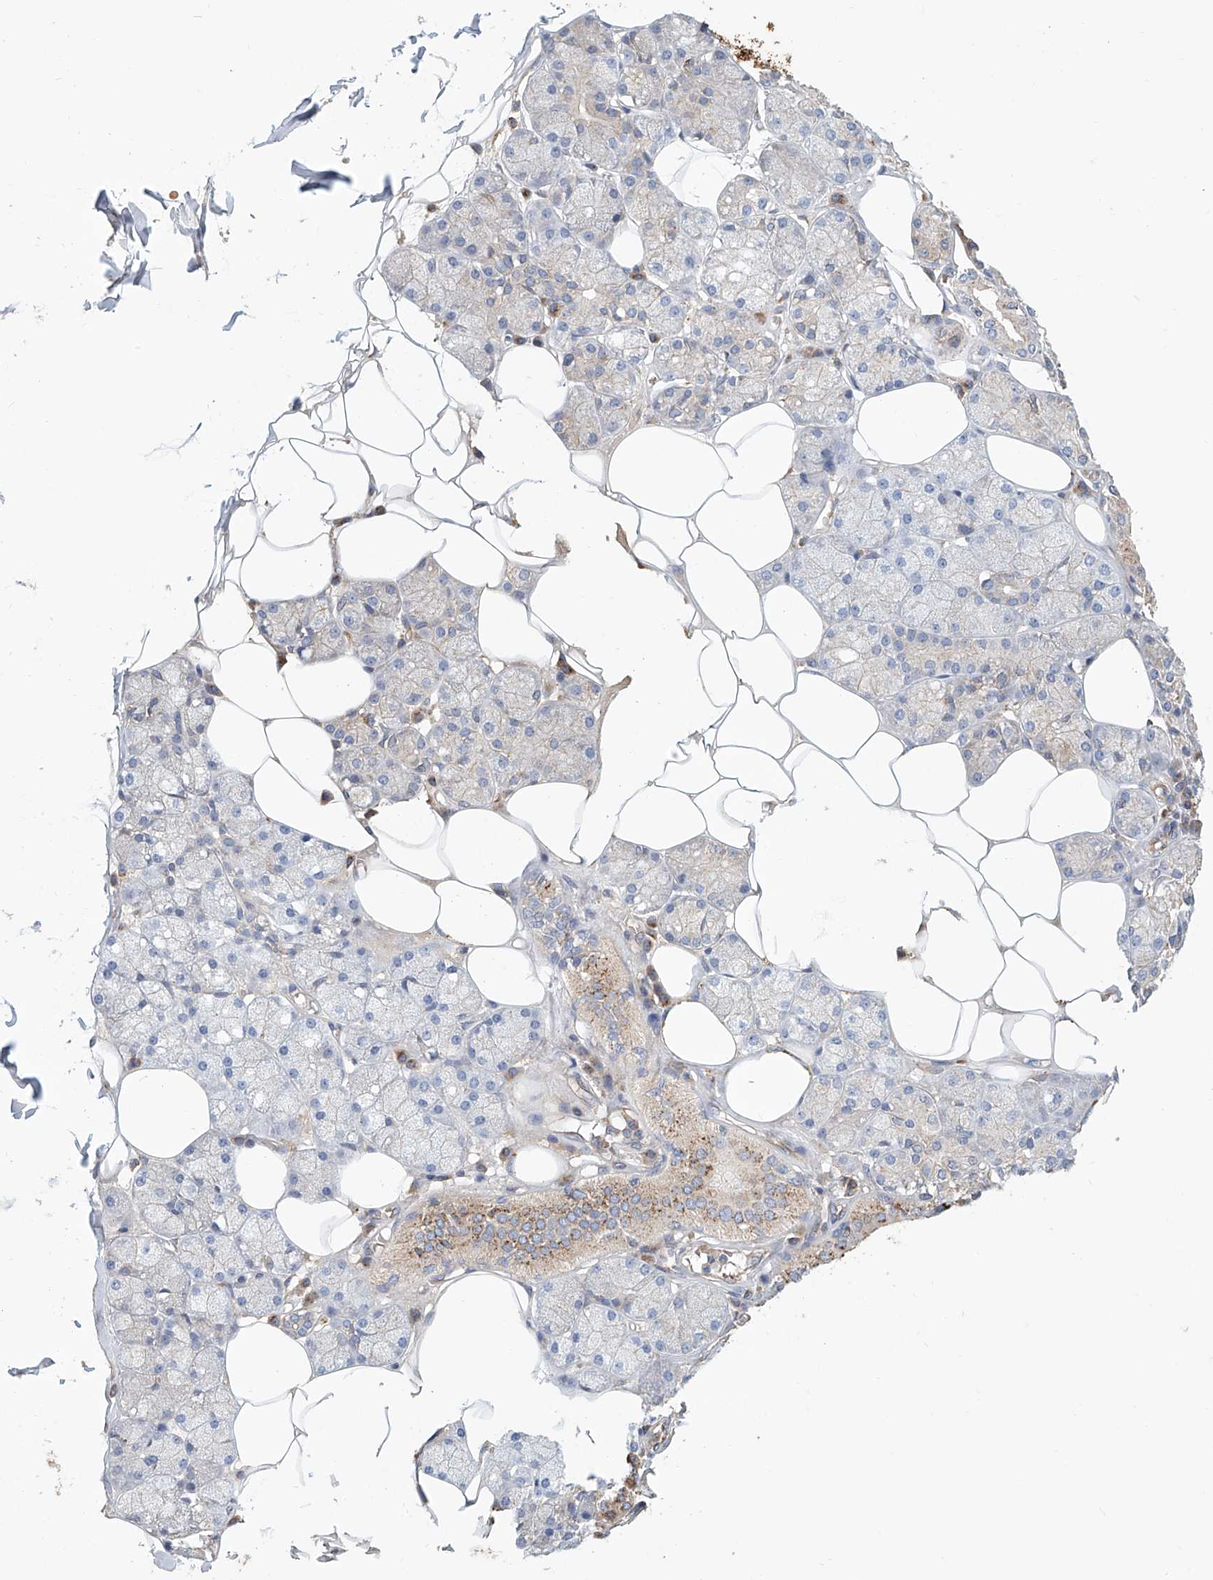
{"staining": {"intensity": "moderate", "quantity": "25%-75%", "location": "cytoplasmic/membranous"}, "tissue": "salivary gland", "cell_type": "Glandular cells", "image_type": "normal", "snomed": [{"axis": "morphology", "description": "Normal tissue, NOS"}, {"axis": "topography", "description": "Salivary gland"}], "caption": "Immunohistochemical staining of benign human salivary gland exhibits moderate cytoplasmic/membranous protein positivity in about 25%-75% of glandular cells.", "gene": "HGSNAT", "patient": {"sex": "male", "age": 62}}